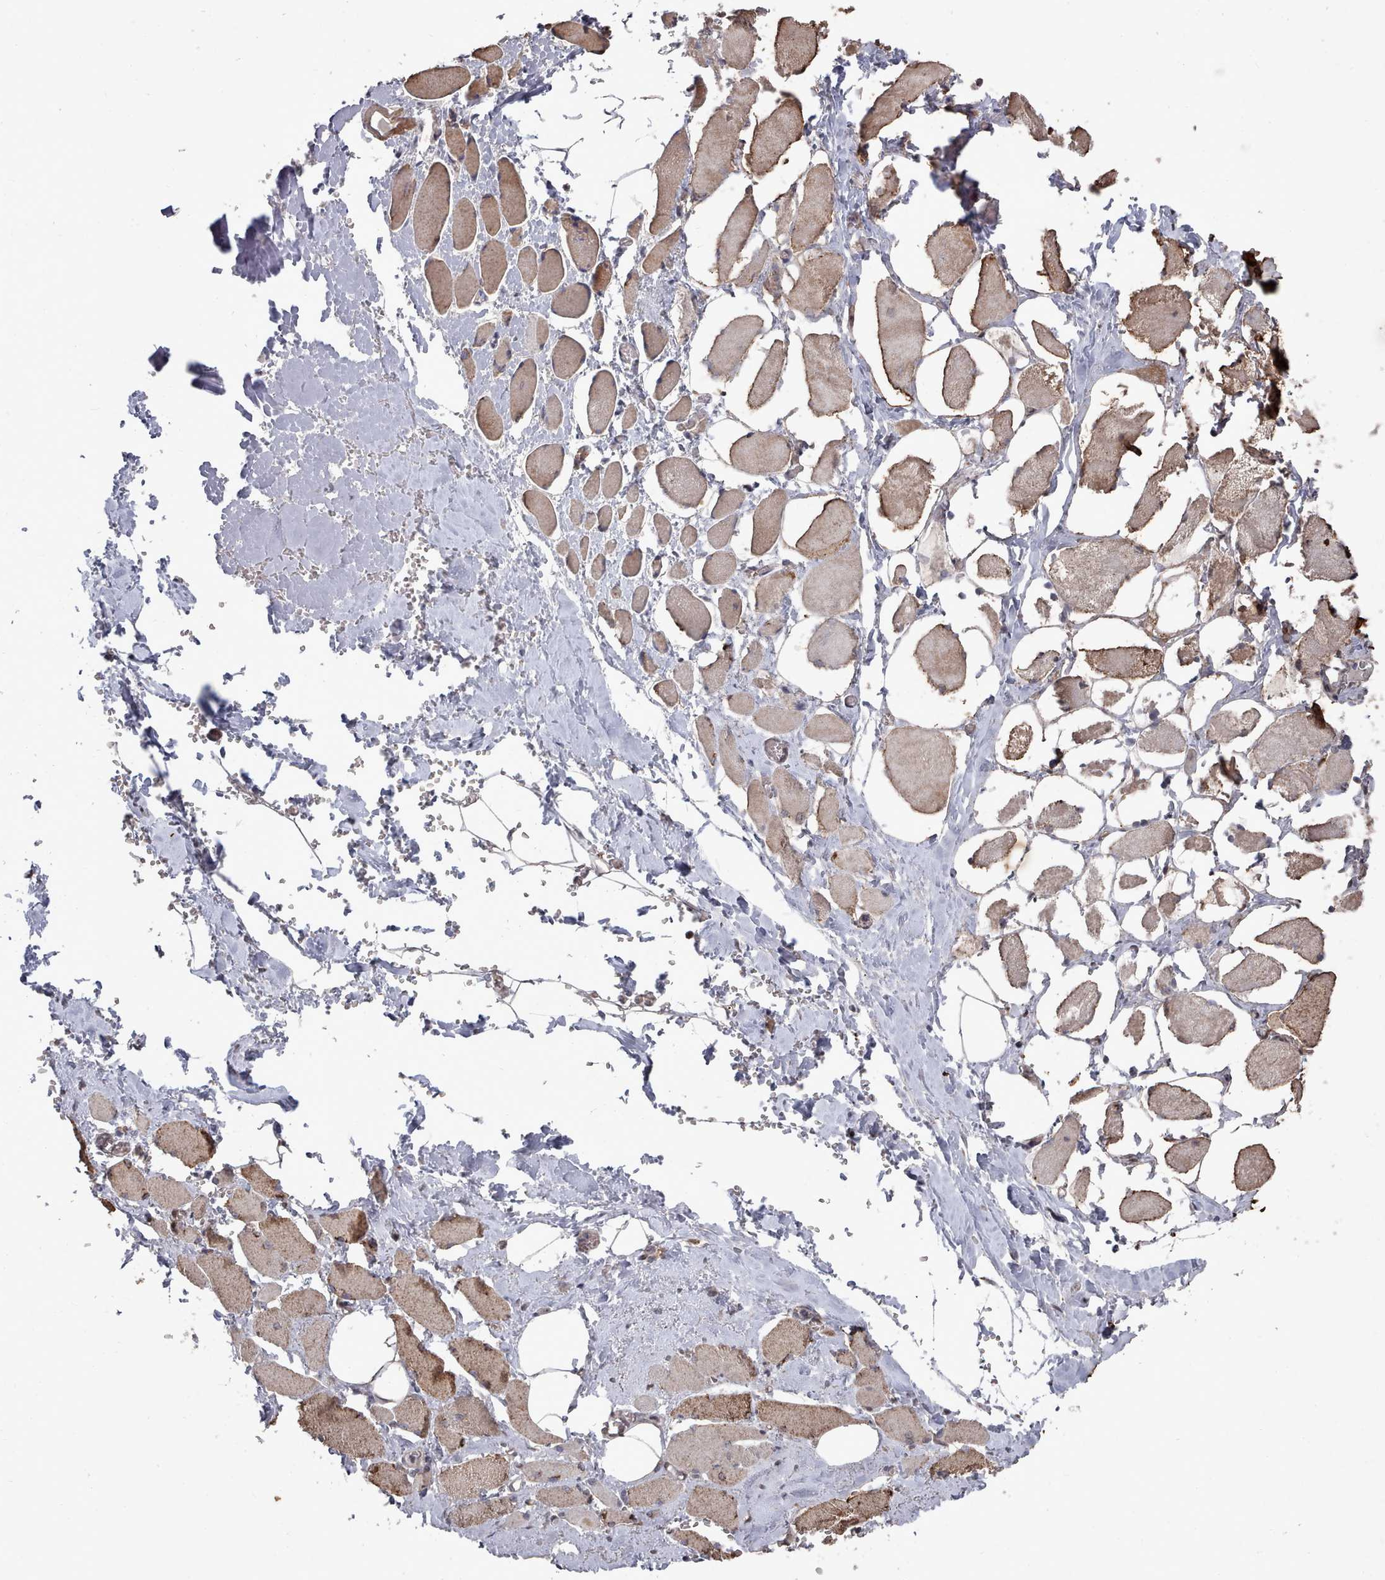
{"staining": {"intensity": "weak", "quantity": "<25%", "location": "cytoplasmic/membranous"}, "tissue": "skeletal muscle", "cell_type": "Myocytes", "image_type": "normal", "snomed": [{"axis": "morphology", "description": "Normal tissue, NOS"}, {"axis": "morphology", "description": "Basal cell carcinoma"}, {"axis": "topography", "description": "Skeletal muscle"}], "caption": "IHC image of normal skeletal muscle: human skeletal muscle stained with DAB (3,3'-diaminobenzidine) reveals no significant protein staining in myocytes.", "gene": "CPSF4", "patient": {"sex": "female", "age": 64}}